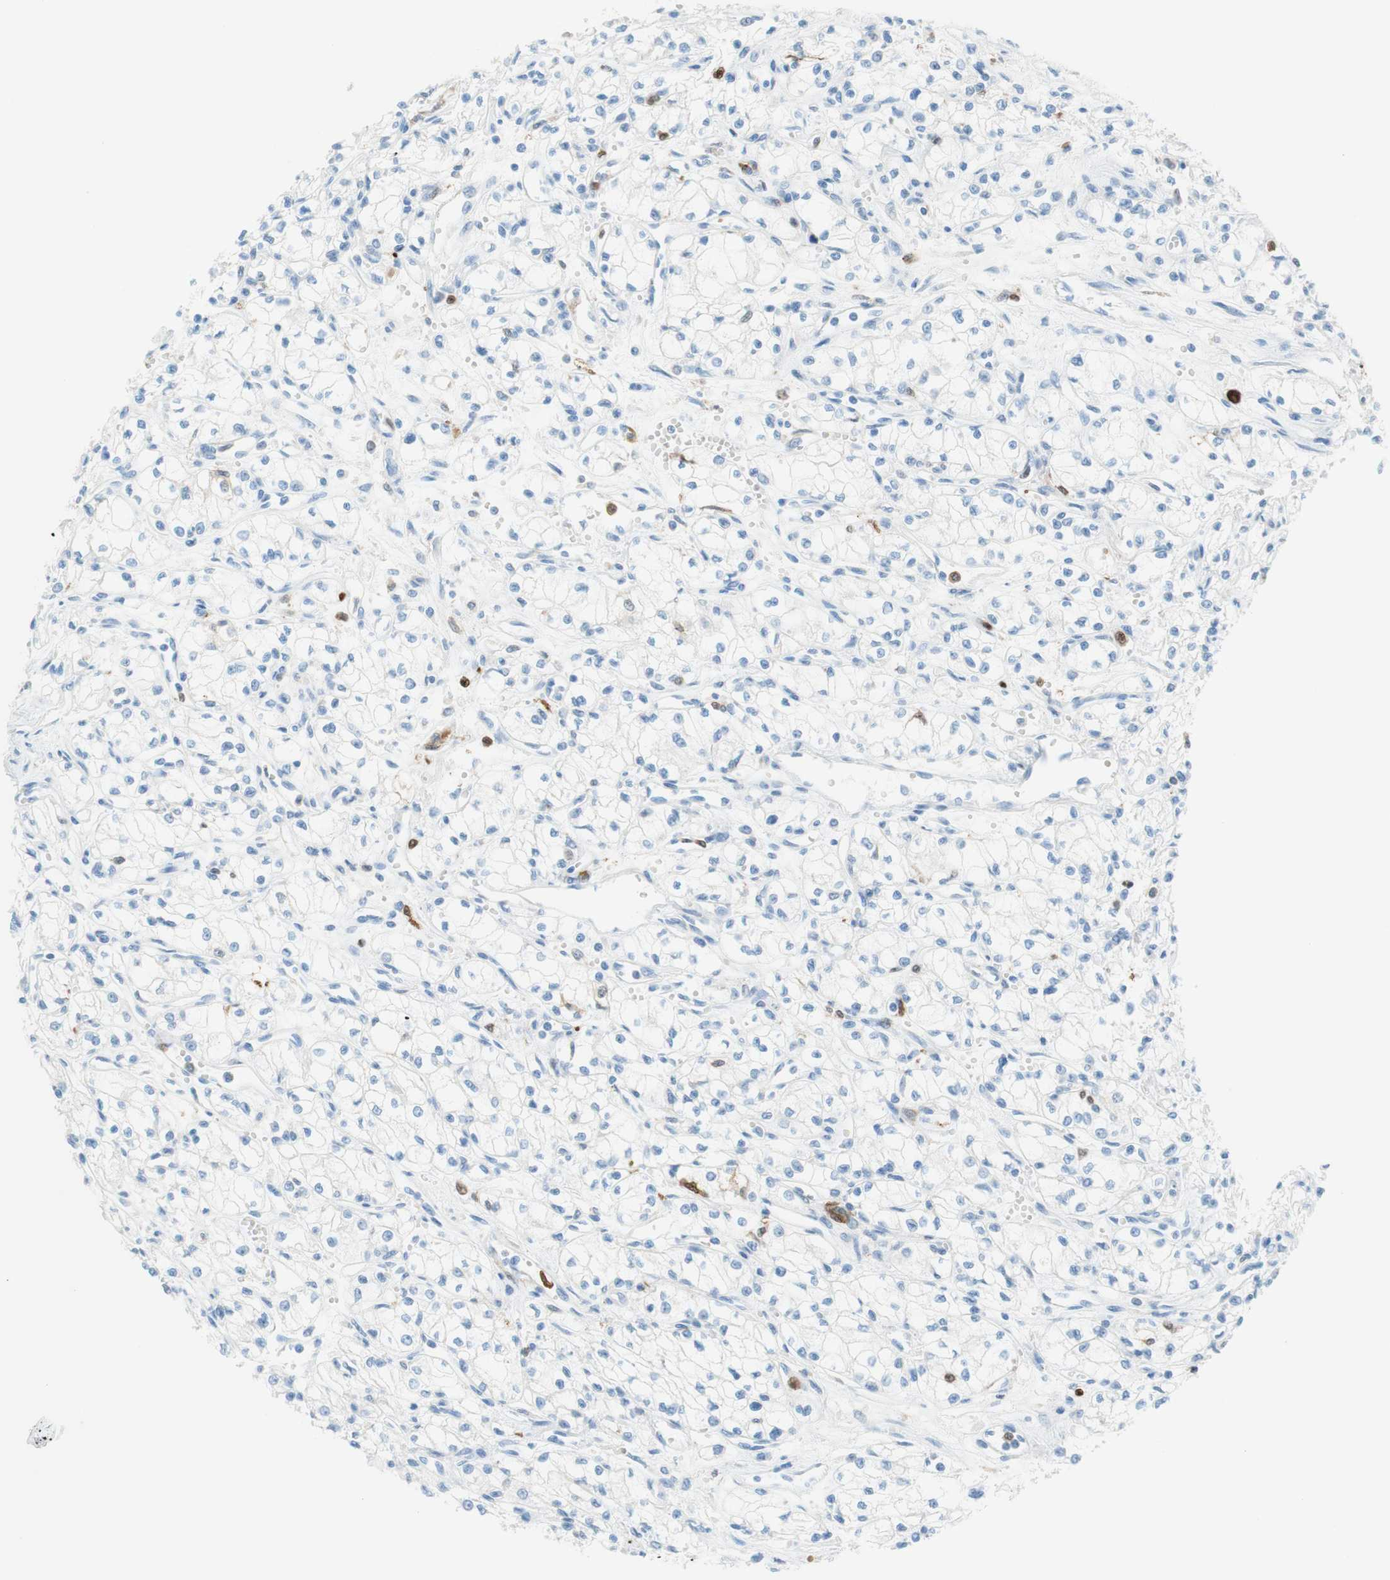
{"staining": {"intensity": "negative", "quantity": "none", "location": "none"}, "tissue": "renal cancer", "cell_type": "Tumor cells", "image_type": "cancer", "snomed": [{"axis": "morphology", "description": "Normal tissue, NOS"}, {"axis": "morphology", "description": "Adenocarcinoma, NOS"}, {"axis": "topography", "description": "Kidney"}], "caption": "This histopathology image is of adenocarcinoma (renal) stained with immunohistochemistry to label a protein in brown with the nuclei are counter-stained blue. There is no expression in tumor cells. (Stains: DAB (3,3'-diaminobenzidine) immunohistochemistry (IHC) with hematoxylin counter stain, Microscopy: brightfield microscopy at high magnification).", "gene": "STMN1", "patient": {"sex": "male", "age": 59}}